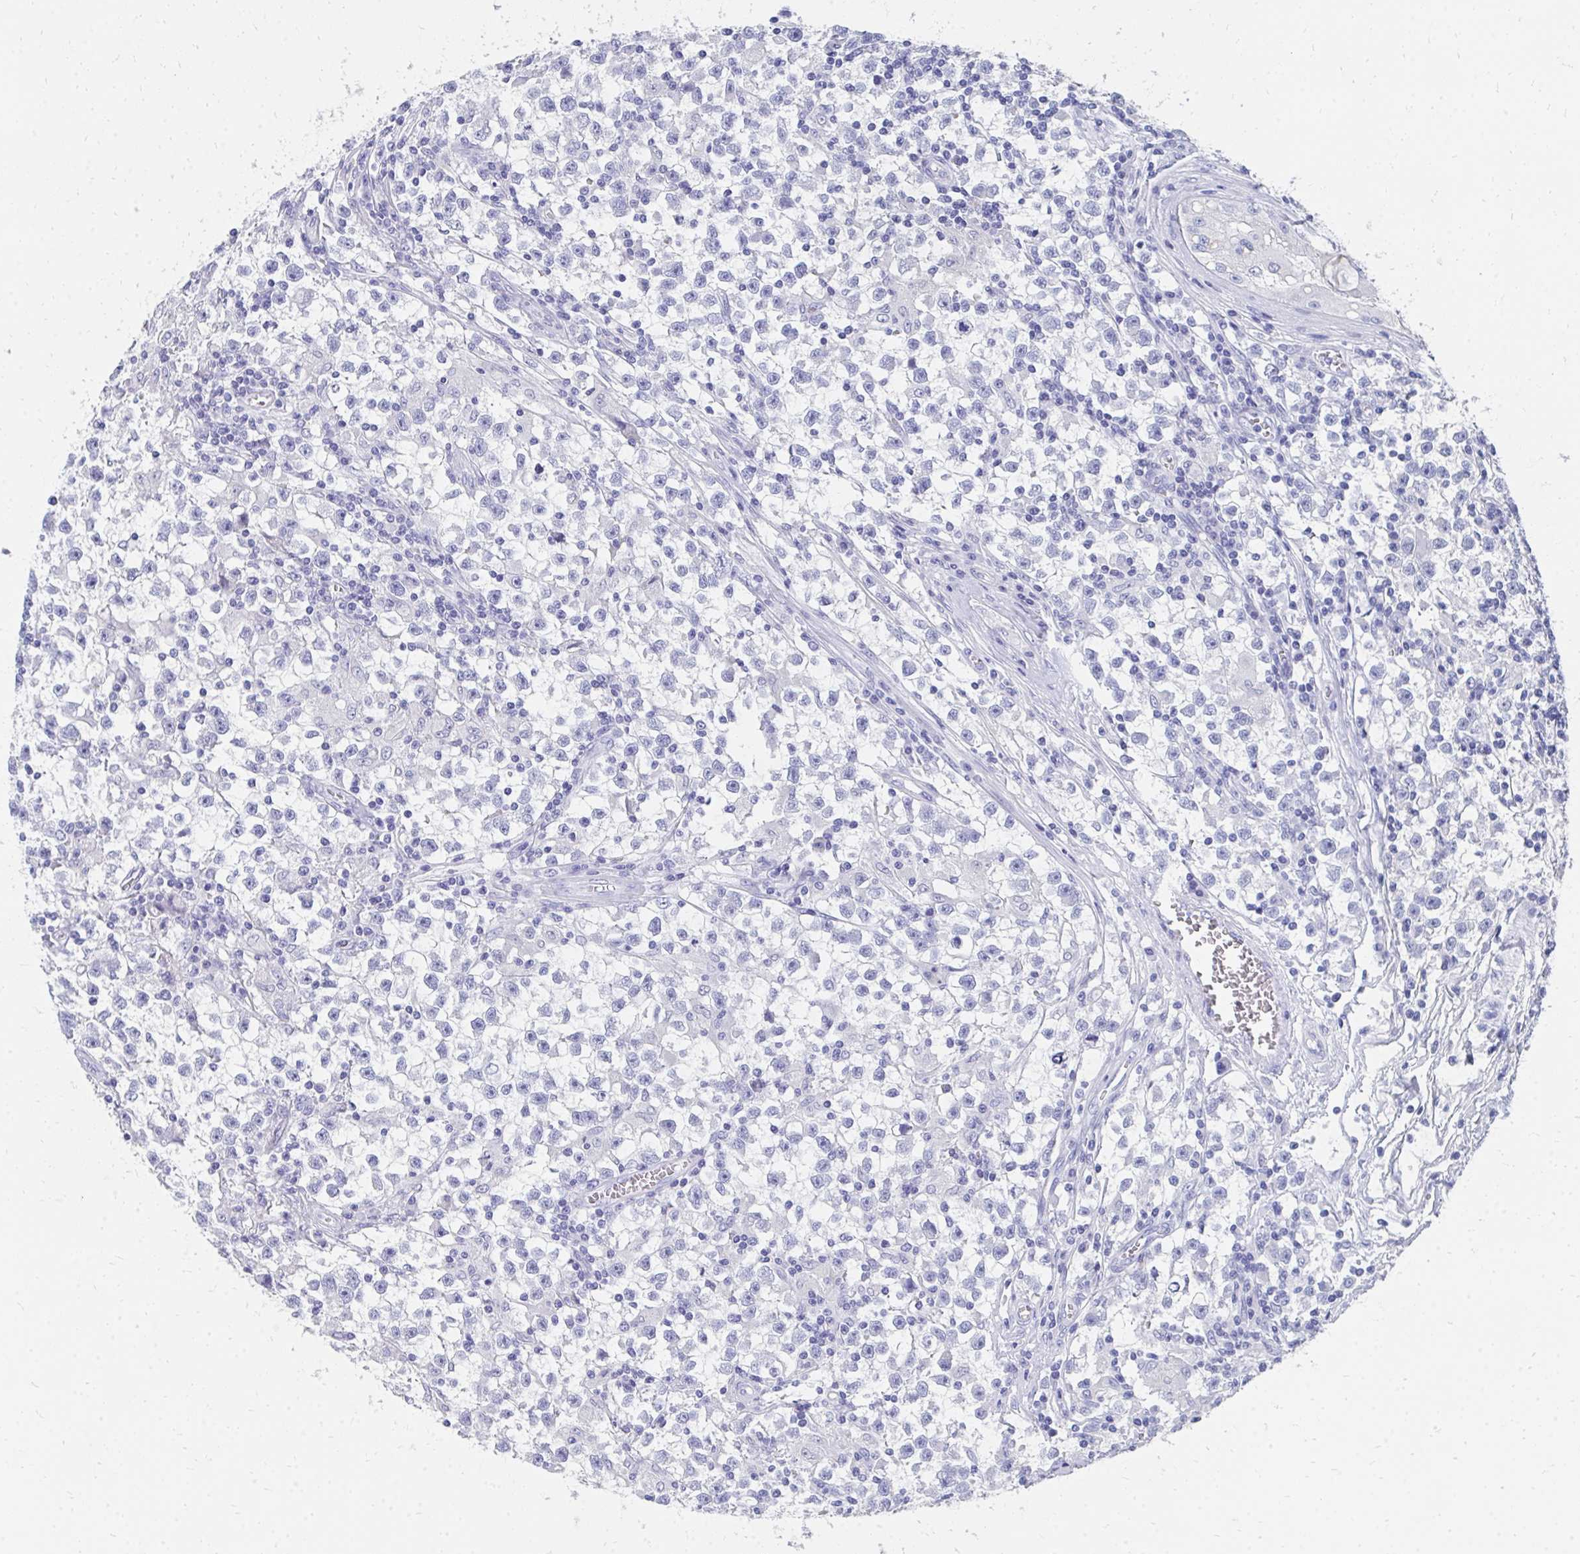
{"staining": {"intensity": "negative", "quantity": "none", "location": "none"}, "tissue": "testis cancer", "cell_type": "Tumor cells", "image_type": "cancer", "snomed": [{"axis": "morphology", "description": "Seminoma, NOS"}, {"axis": "topography", "description": "Testis"}], "caption": "Micrograph shows no protein positivity in tumor cells of testis seminoma tissue.", "gene": "HGD", "patient": {"sex": "male", "age": 31}}